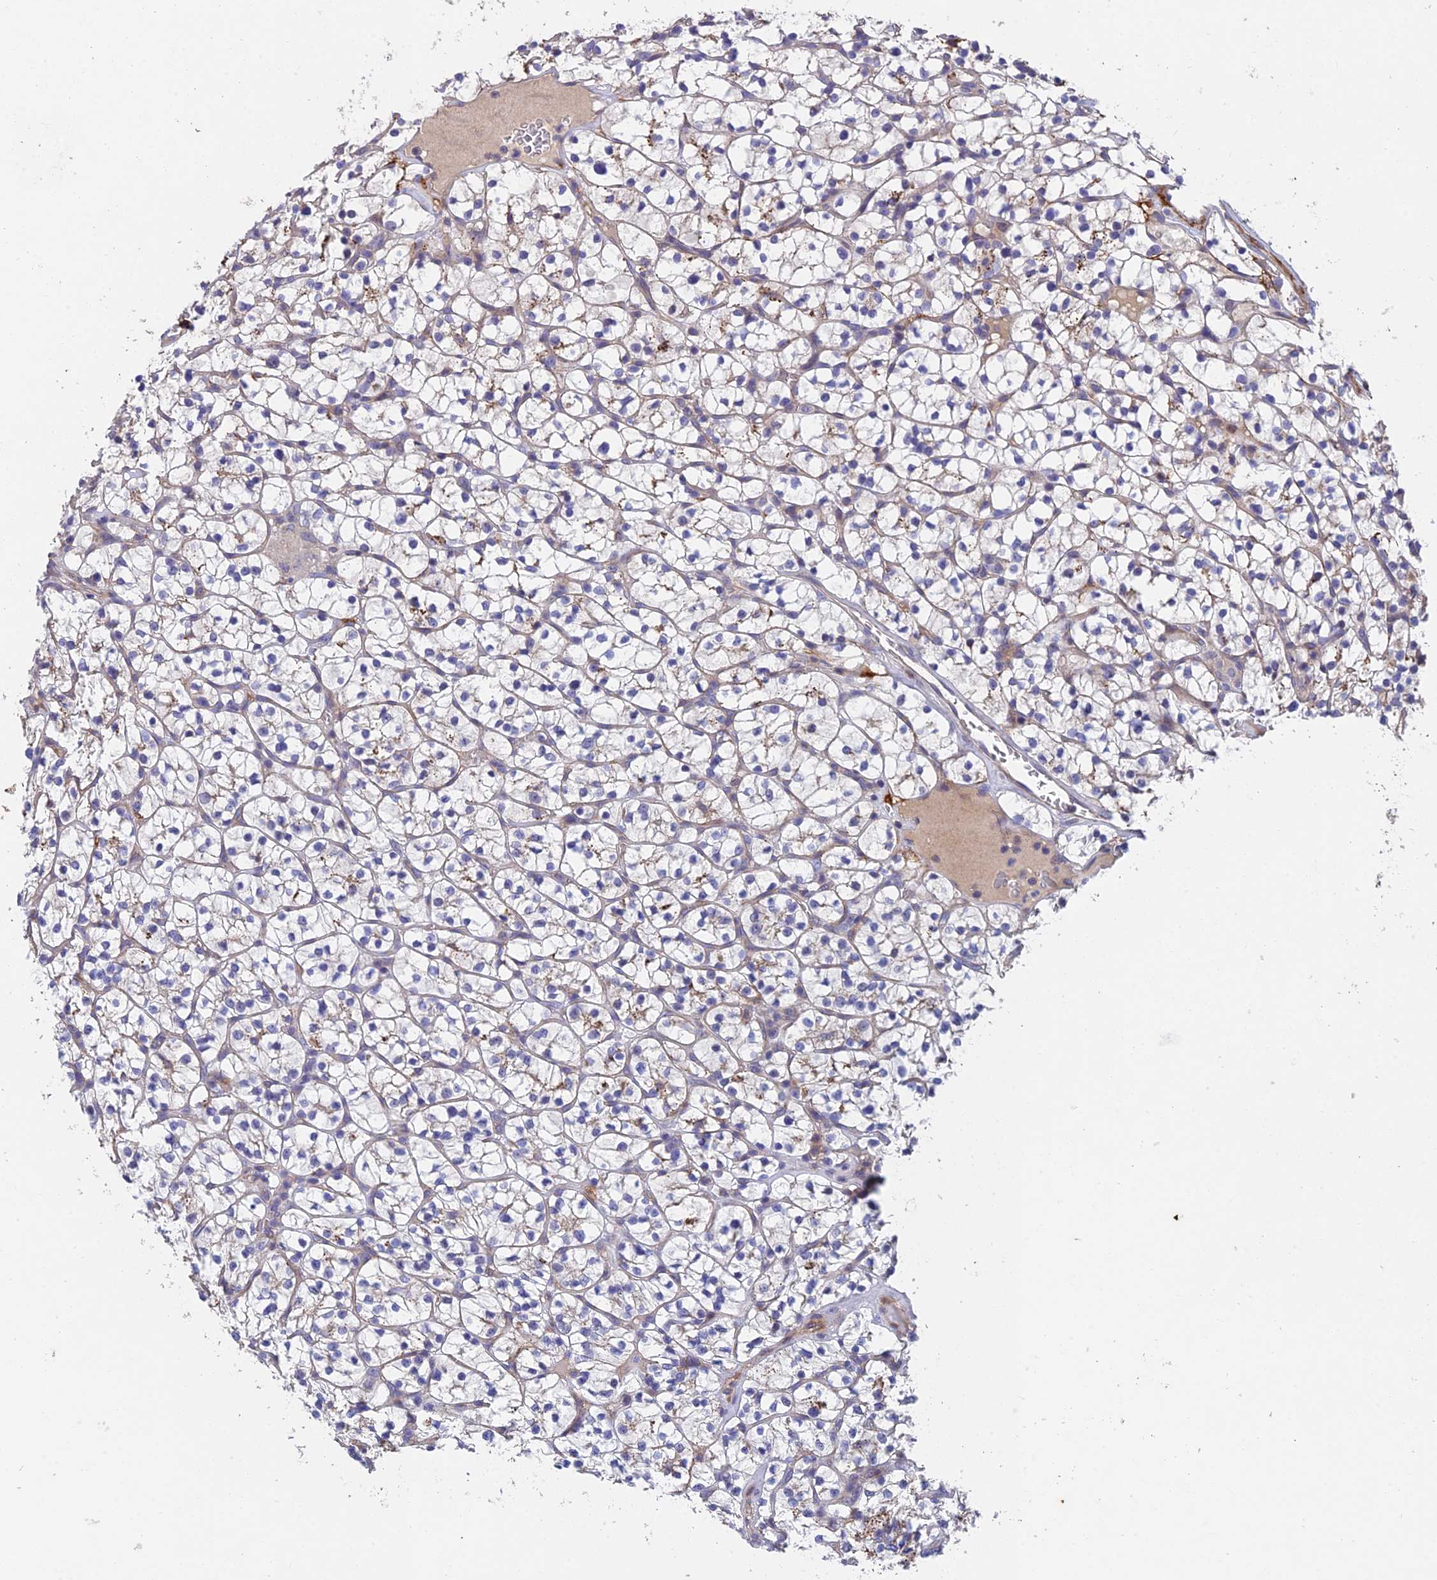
{"staining": {"intensity": "moderate", "quantity": "<25%", "location": "cytoplasmic/membranous"}, "tissue": "renal cancer", "cell_type": "Tumor cells", "image_type": "cancer", "snomed": [{"axis": "morphology", "description": "Adenocarcinoma, NOS"}, {"axis": "topography", "description": "Kidney"}], "caption": "Renal cancer tissue exhibits moderate cytoplasmic/membranous expression in approximately <25% of tumor cells, visualized by immunohistochemistry. The staining was performed using DAB, with brown indicating positive protein expression. Nuclei are stained blue with hematoxylin.", "gene": "ADAMTS13", "patient": {"sex": "female", "age": 64}}